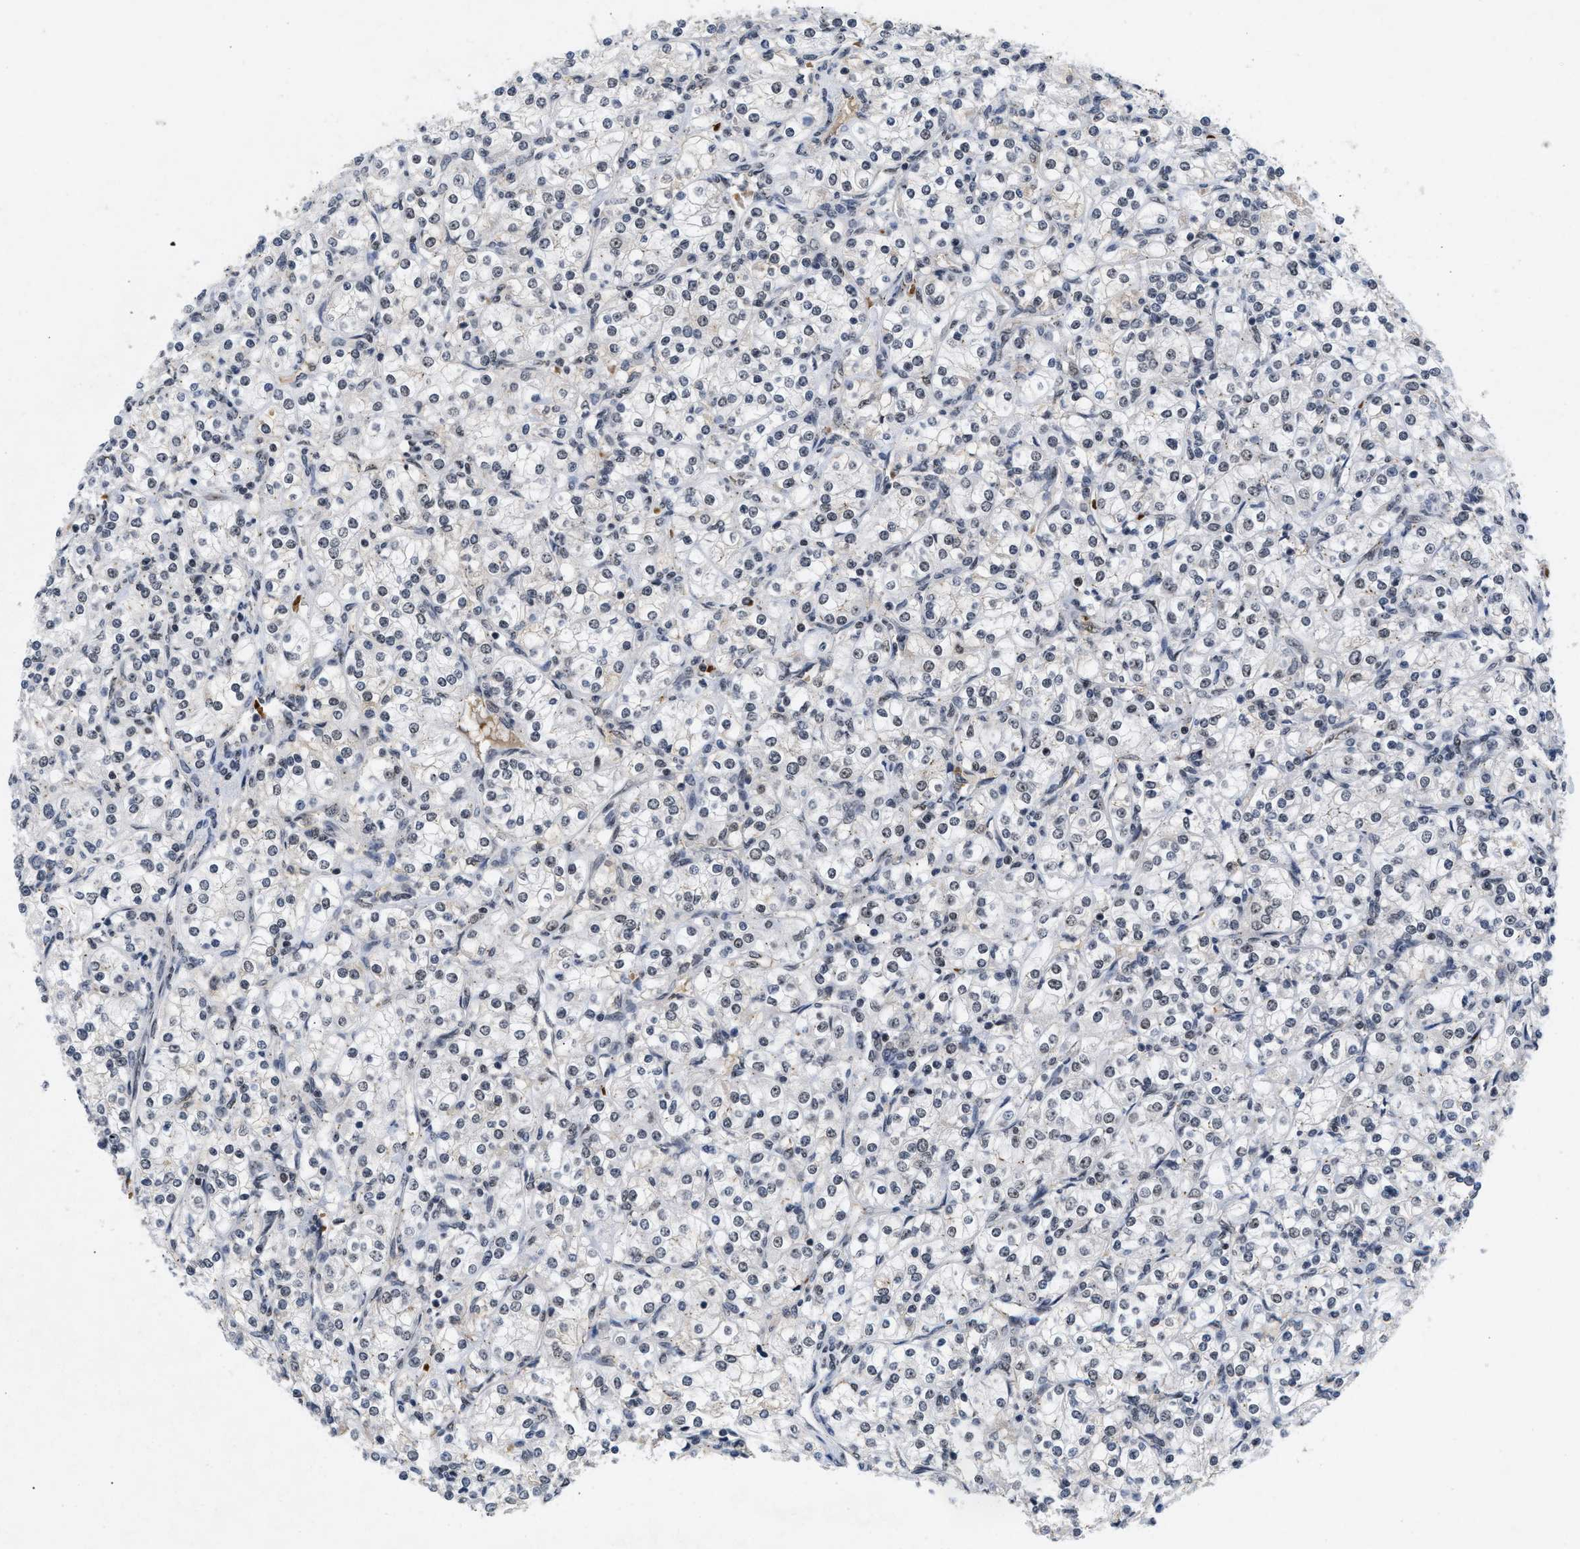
{"staining": {"intensity": "negative", "quantity": "none", "location": "none"}, "tissue": "renal cancer", "cell_type": "Tumor cells", "image_type": "cancer", "snomed": [{"axis": "morphology", "description": "Adenocarcinoma, NOS"}, {"axis": "topography", "description": "Kidney"}], "caption": "Immunohistochemistry (IHC) photomicrograph of human renal cancer stained for a protein (brown), which displays no positivity in tumor cells.", "gene": "ZNF346", "patient": {"sex": "male", "age": 77}}